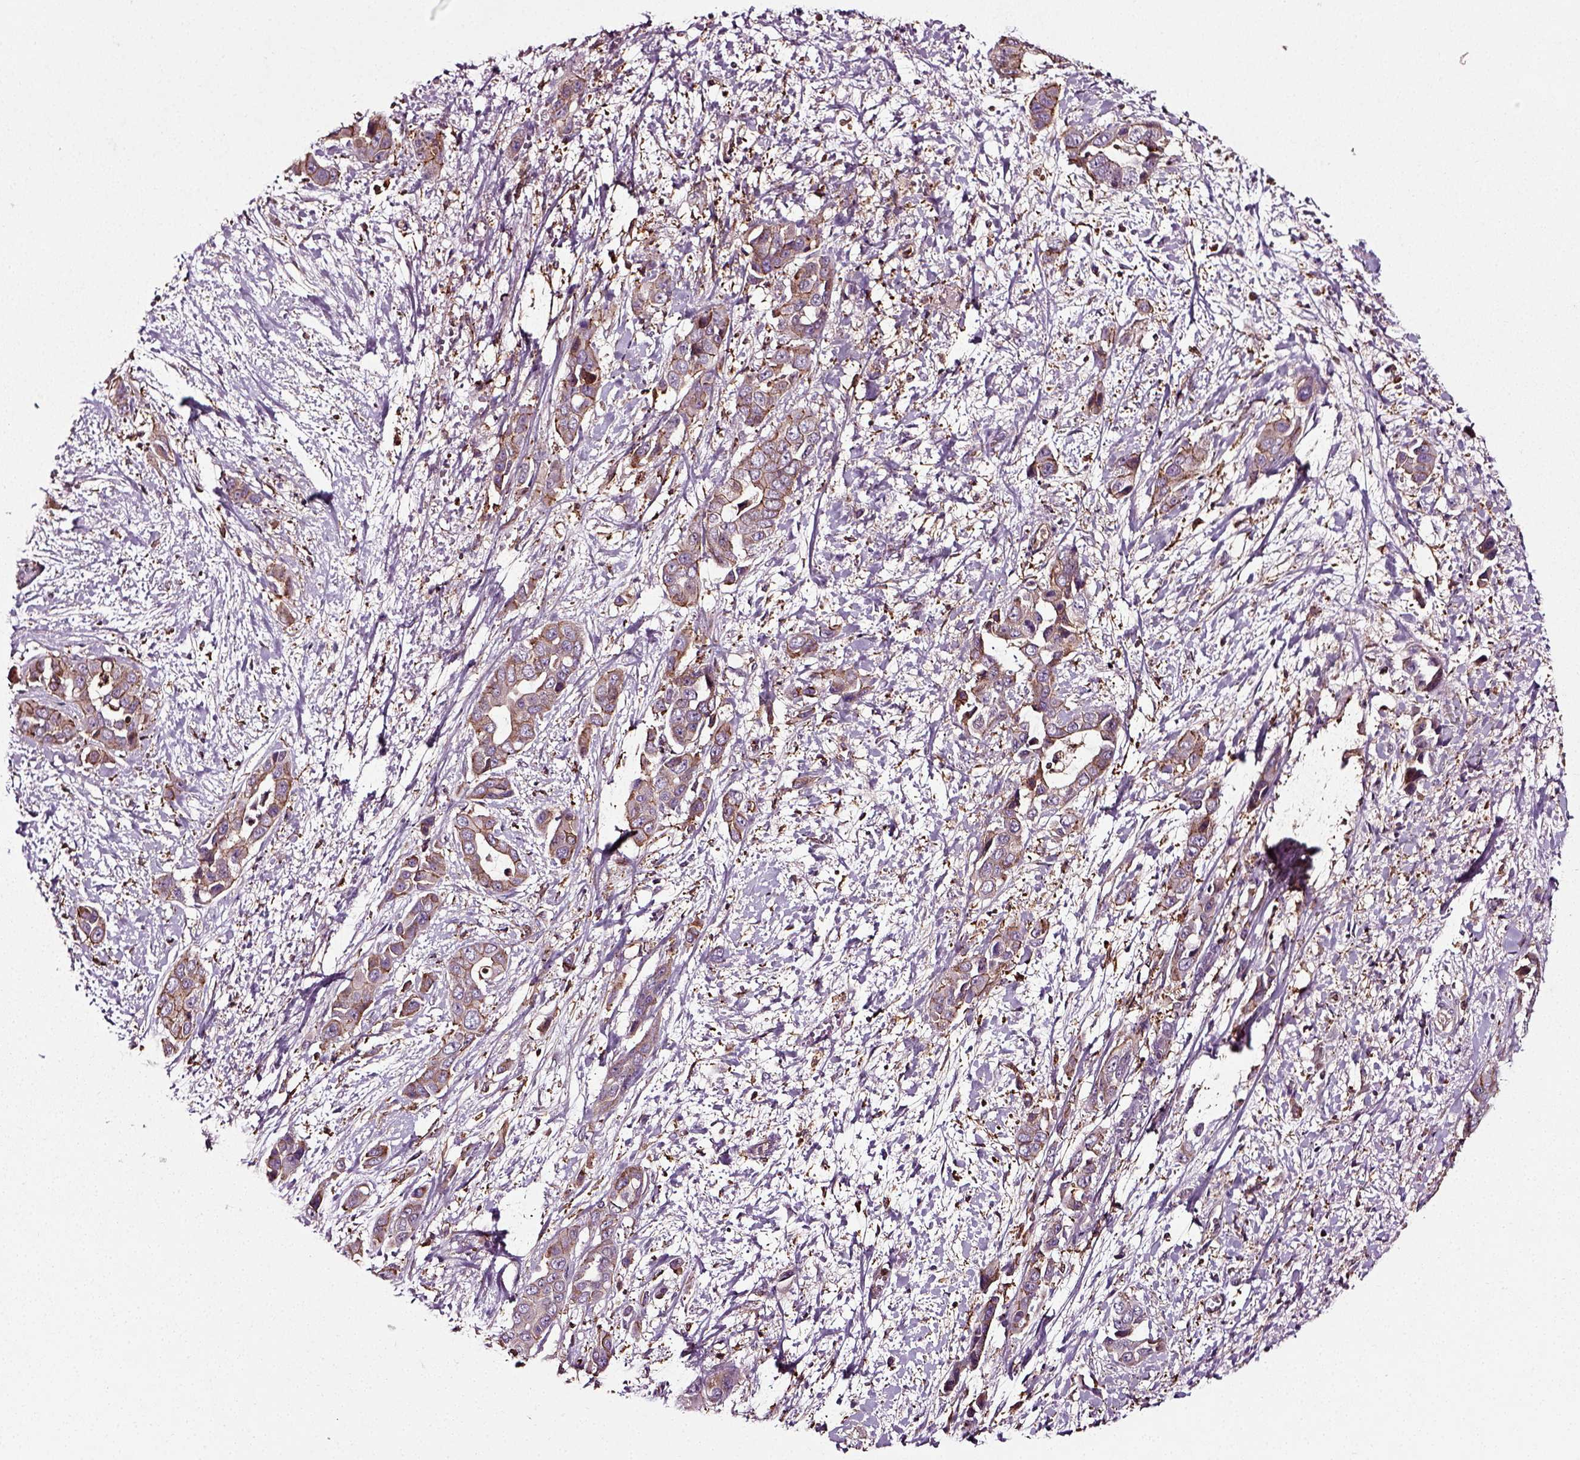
{"staining": {"intensity": "moderate", "quantity": "<25%", "location": "cytoplasmic/membranous"}, "tissue": "liver cancer", "cell_type": "Tumor cells", "image_type": "cancer", "snomed": [{"axis": "morphology", "description": "Cholangiocarcinoma"}, {"axis": "topography", "description": "Liver"}], "caption": "This micrograph reveals liver cancer (cholangiocarcinoma) stained with immunohistochemistry (IHC) to label a protein in brown. The cytoplasmic/membranous of tumor cells show moderate positivity for the protein. Nuclei are counter-stained blue.", "gene": "RHOF", "patient": {"sex": "female", "age": 52}}